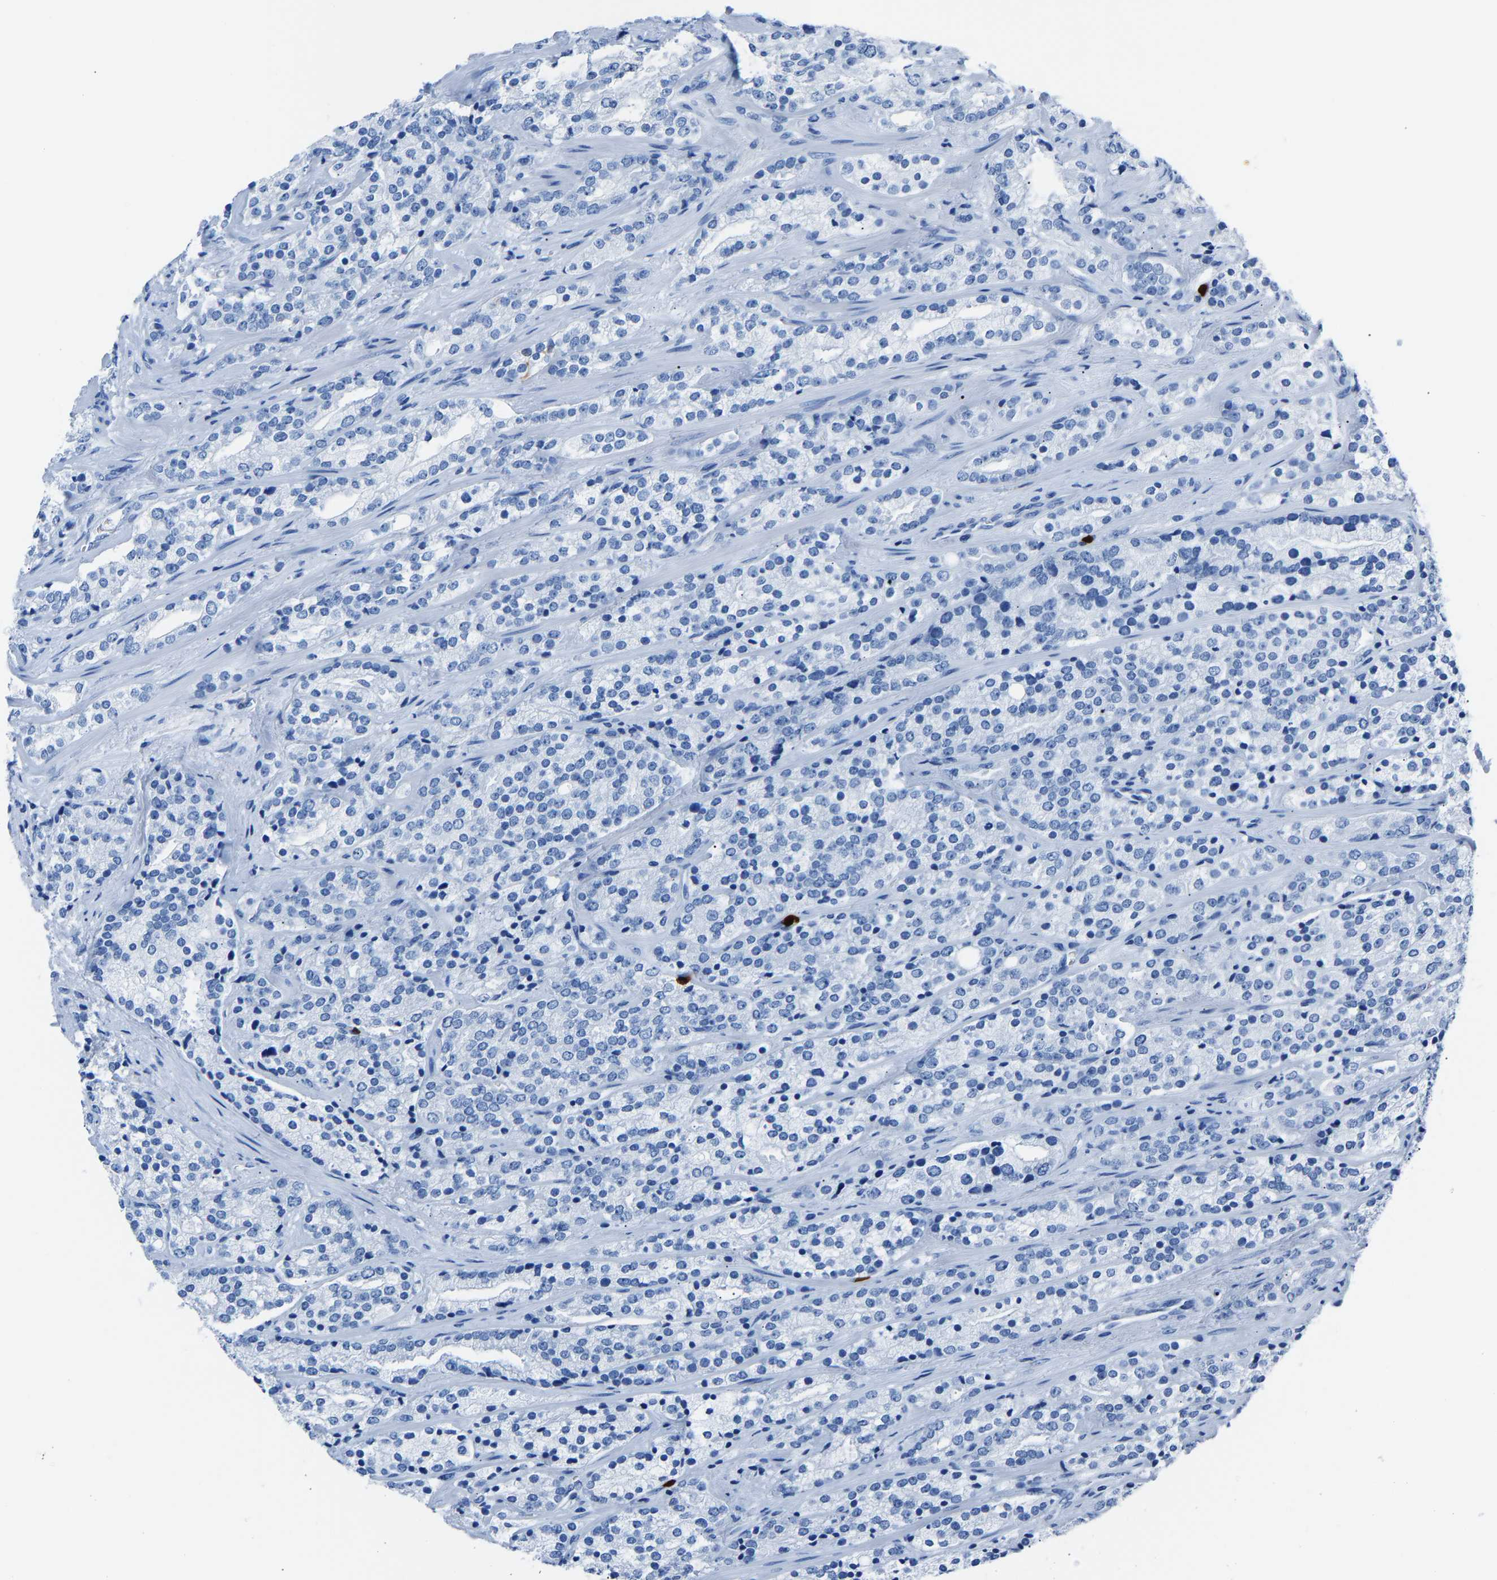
{"staining": {"intensity": "negative", "quantity": "none", "location": "none"}, "tissue": "prostate cancer", "cell_type": "Tumor cells", "image_type": "cancer", "snomed": [{"axis": "morphology", "description": "Adenocarcinoma, High grade"}, {"axis": "topography", "description": "Prostate"}], "caption": "Tumor cells show no significant positivity in adenocarcinoma (high-grade) (prostate). The staining was performed using DAB to visualize the protein expression in brown, while the nuclei were stained in blue with hematoxylin (Magnification: 20x).", "gene": "S100P", "patient": {"sex": "male", "age": 71}}